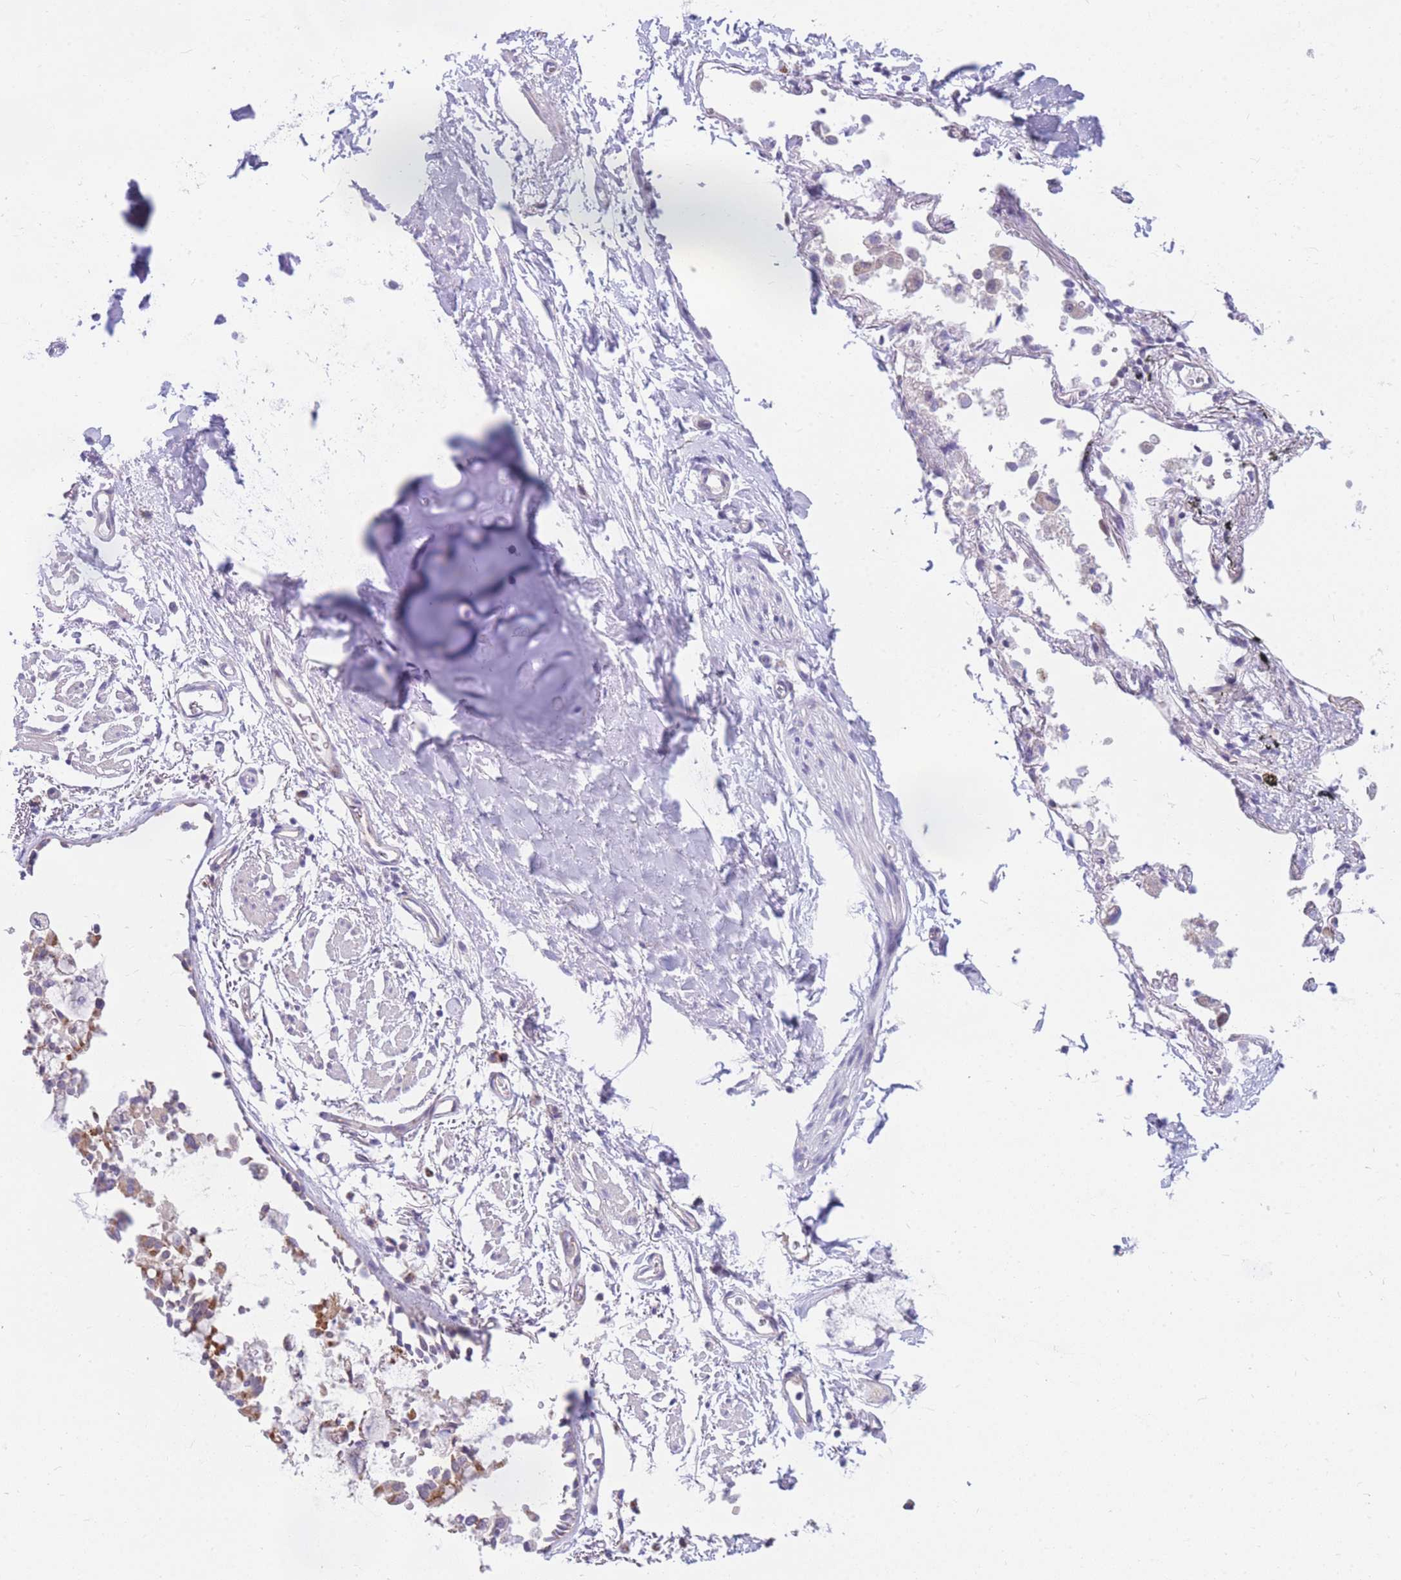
{"staining": {"intensity": "negative", "quantity": "none", "location": "none"}, "tissue": "soft tissue", "cell_type": "Chondrocytes", "image_type": "normal", "snomed": [{"axis": "morphology", "description": "Normal tissue, NOS"}, {"axis": "topography", "description": "Cartilage tissue"}], "caption": "Immunohistochemistry (IHC) of benign soft tissue displays no positivity in chondrocytes. Brightfield microscopy of immunohistochemistry stained with DAB (3,3'-diaminobenzidine) (brown) and hematoxylin (blue), captured at high magnification.", "gene": "DDX49", "patient": {"sex": "male", "age": 73}}